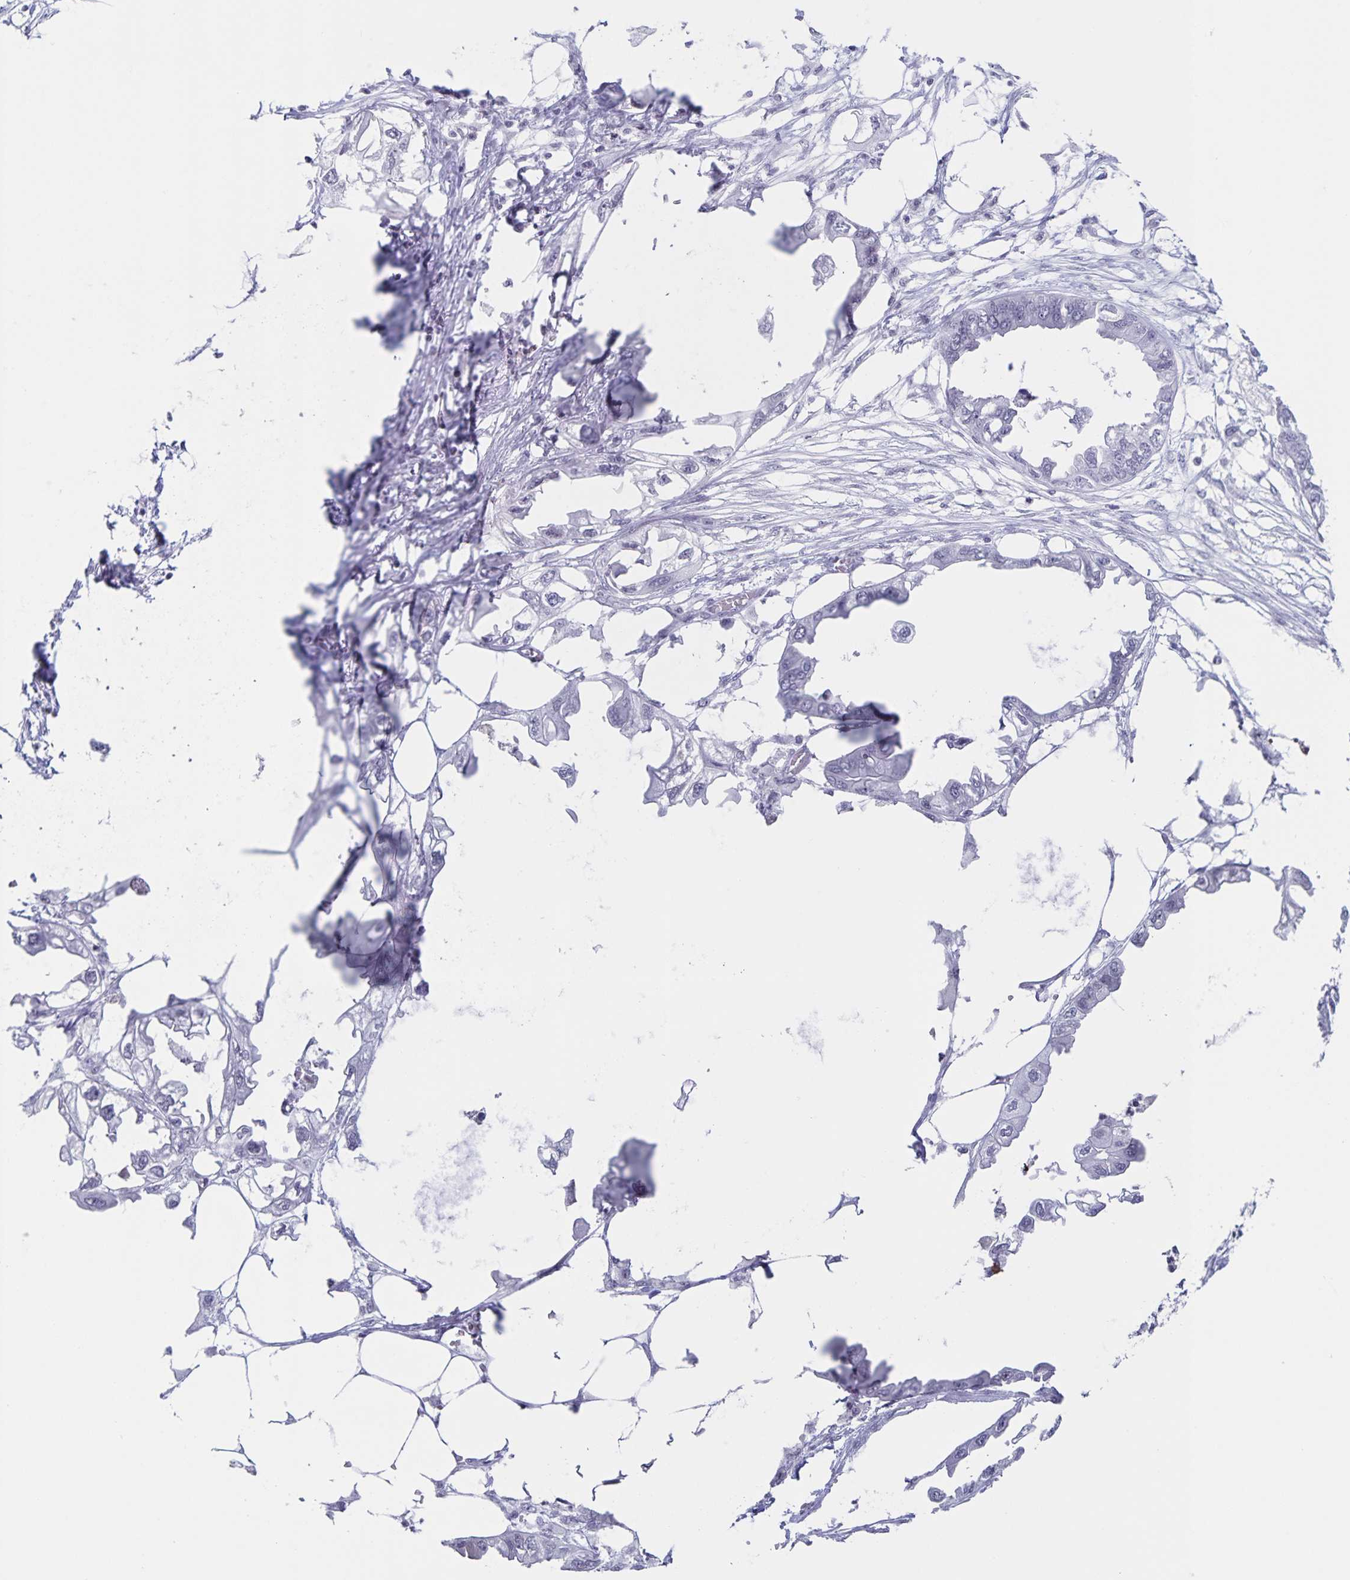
{"staining": {"intensity": "negative", "quantity": "none", "location": "none"}, "tissue": "endometrial cancer", "cell_type": "Tumor cells", "image_type": "cancer", "snomed": [{"axis": "morphology", "description": "Adenocarcinoma, NOS"}, {"axis": "morphology", "description": "Adenocarcinoma, metastatic, NOS"}, {"axis": "topography", "description": "Adipose tissue"}, {"axis": "topography", "description": "Endometrium"}], "caption": "Immunohistochemical staining of human endometrial cancer exhibits no significant staining in tumor cells. The staining is performed using DAB brown chromogen with nuclei counter-stained in using hematoxylin.", "gene": "LCE6A", "patient": {"sex": "female", "age": 67}}